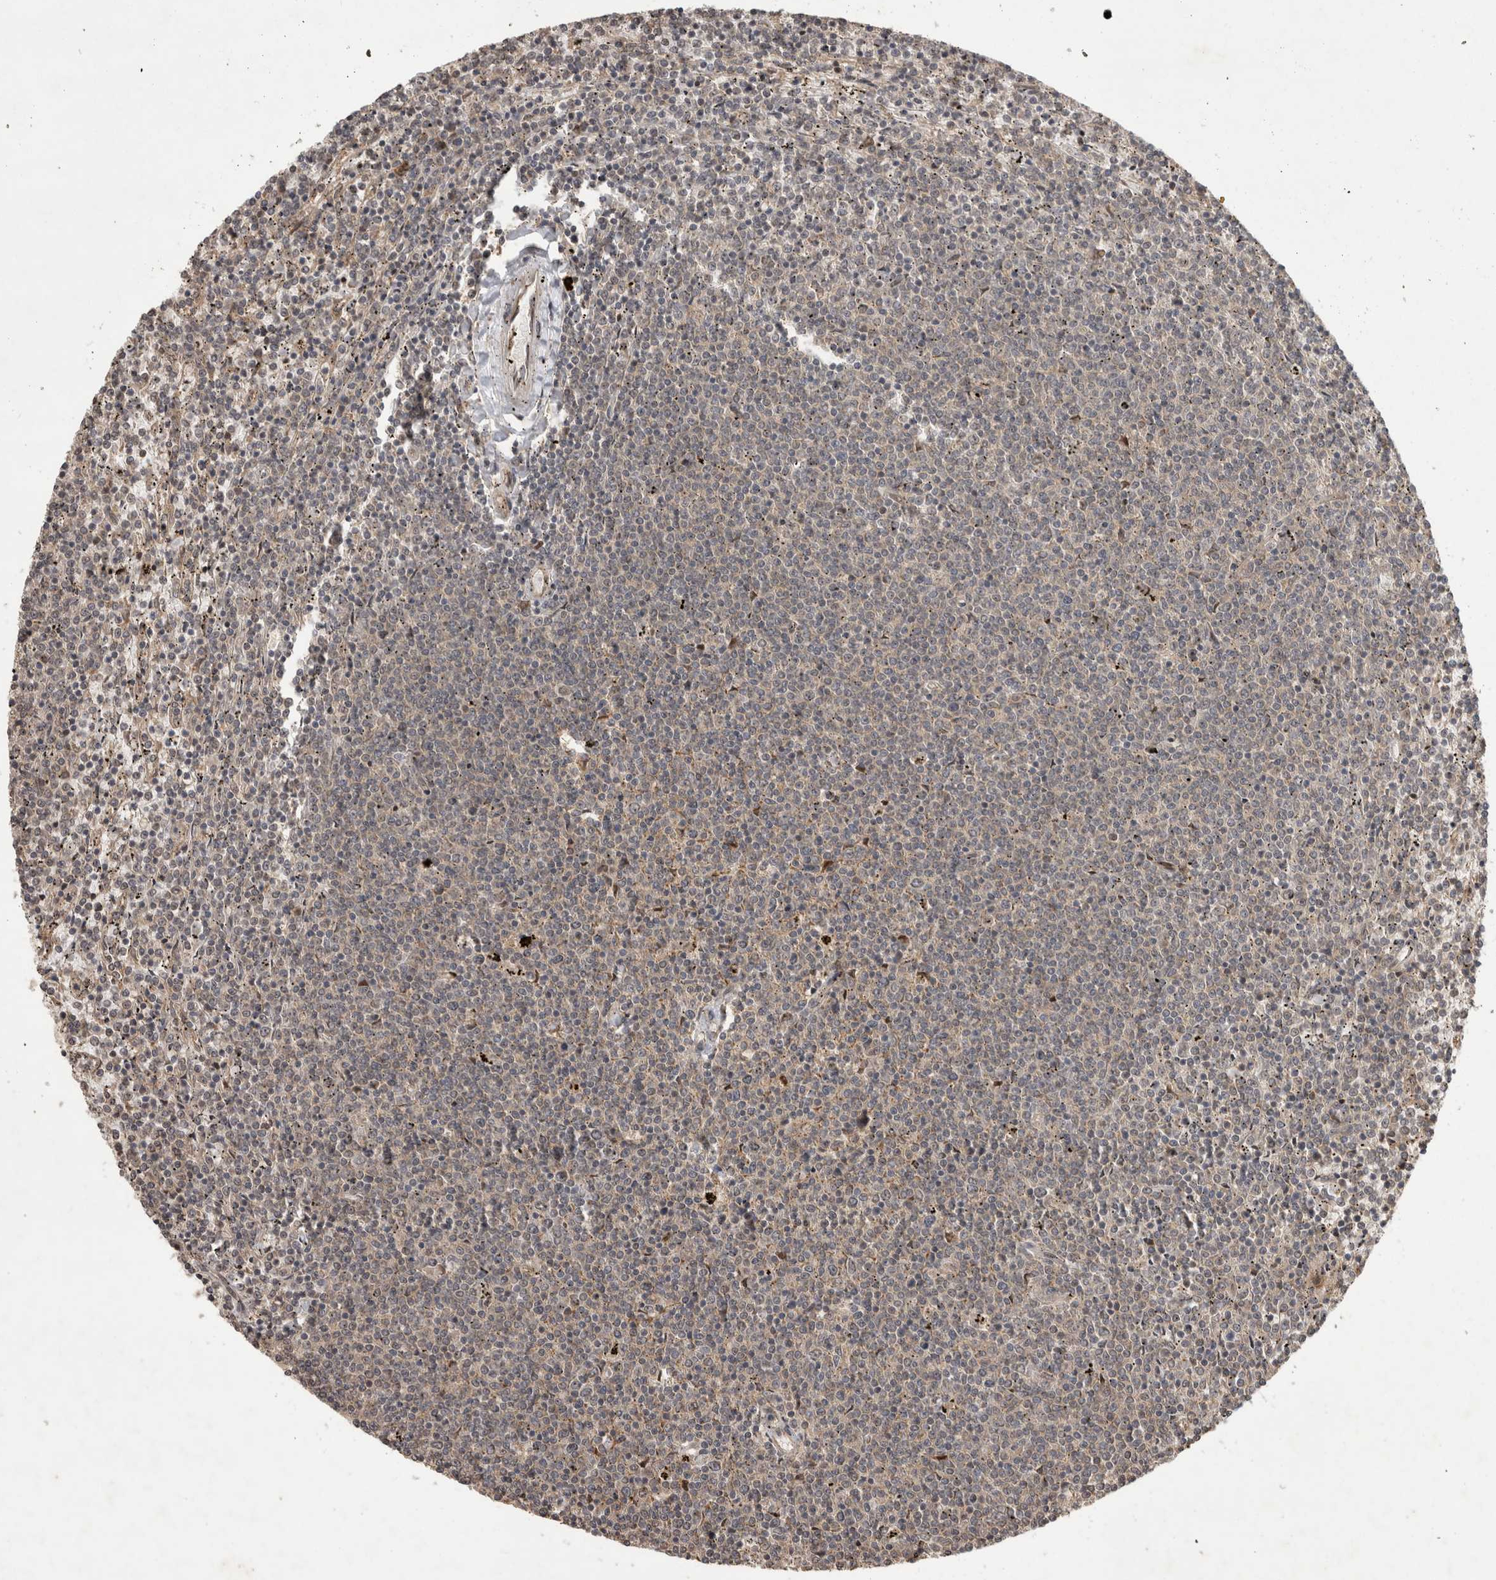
{"staining": {"intensity": "negative", "quantity": "none", "location": "none"}, "tissue": "lymphoma", "cell_type": "Tumor cells", "image_type": "cancer", "snomed": [{"axis": "morphology", "description": "Malignant lymphoma, non-Hodgkin's type, Low grade"}, {"axis": "topography", "description": "Spleen"}], "caption": "Immunohistochemistry (IHC) photomicrograph of human lymphoma stained for a protein (brown), which displays no positivity in tumor cells.", "gene": "PITPNC1", "patient": {"sex": "female", "age": 50}}